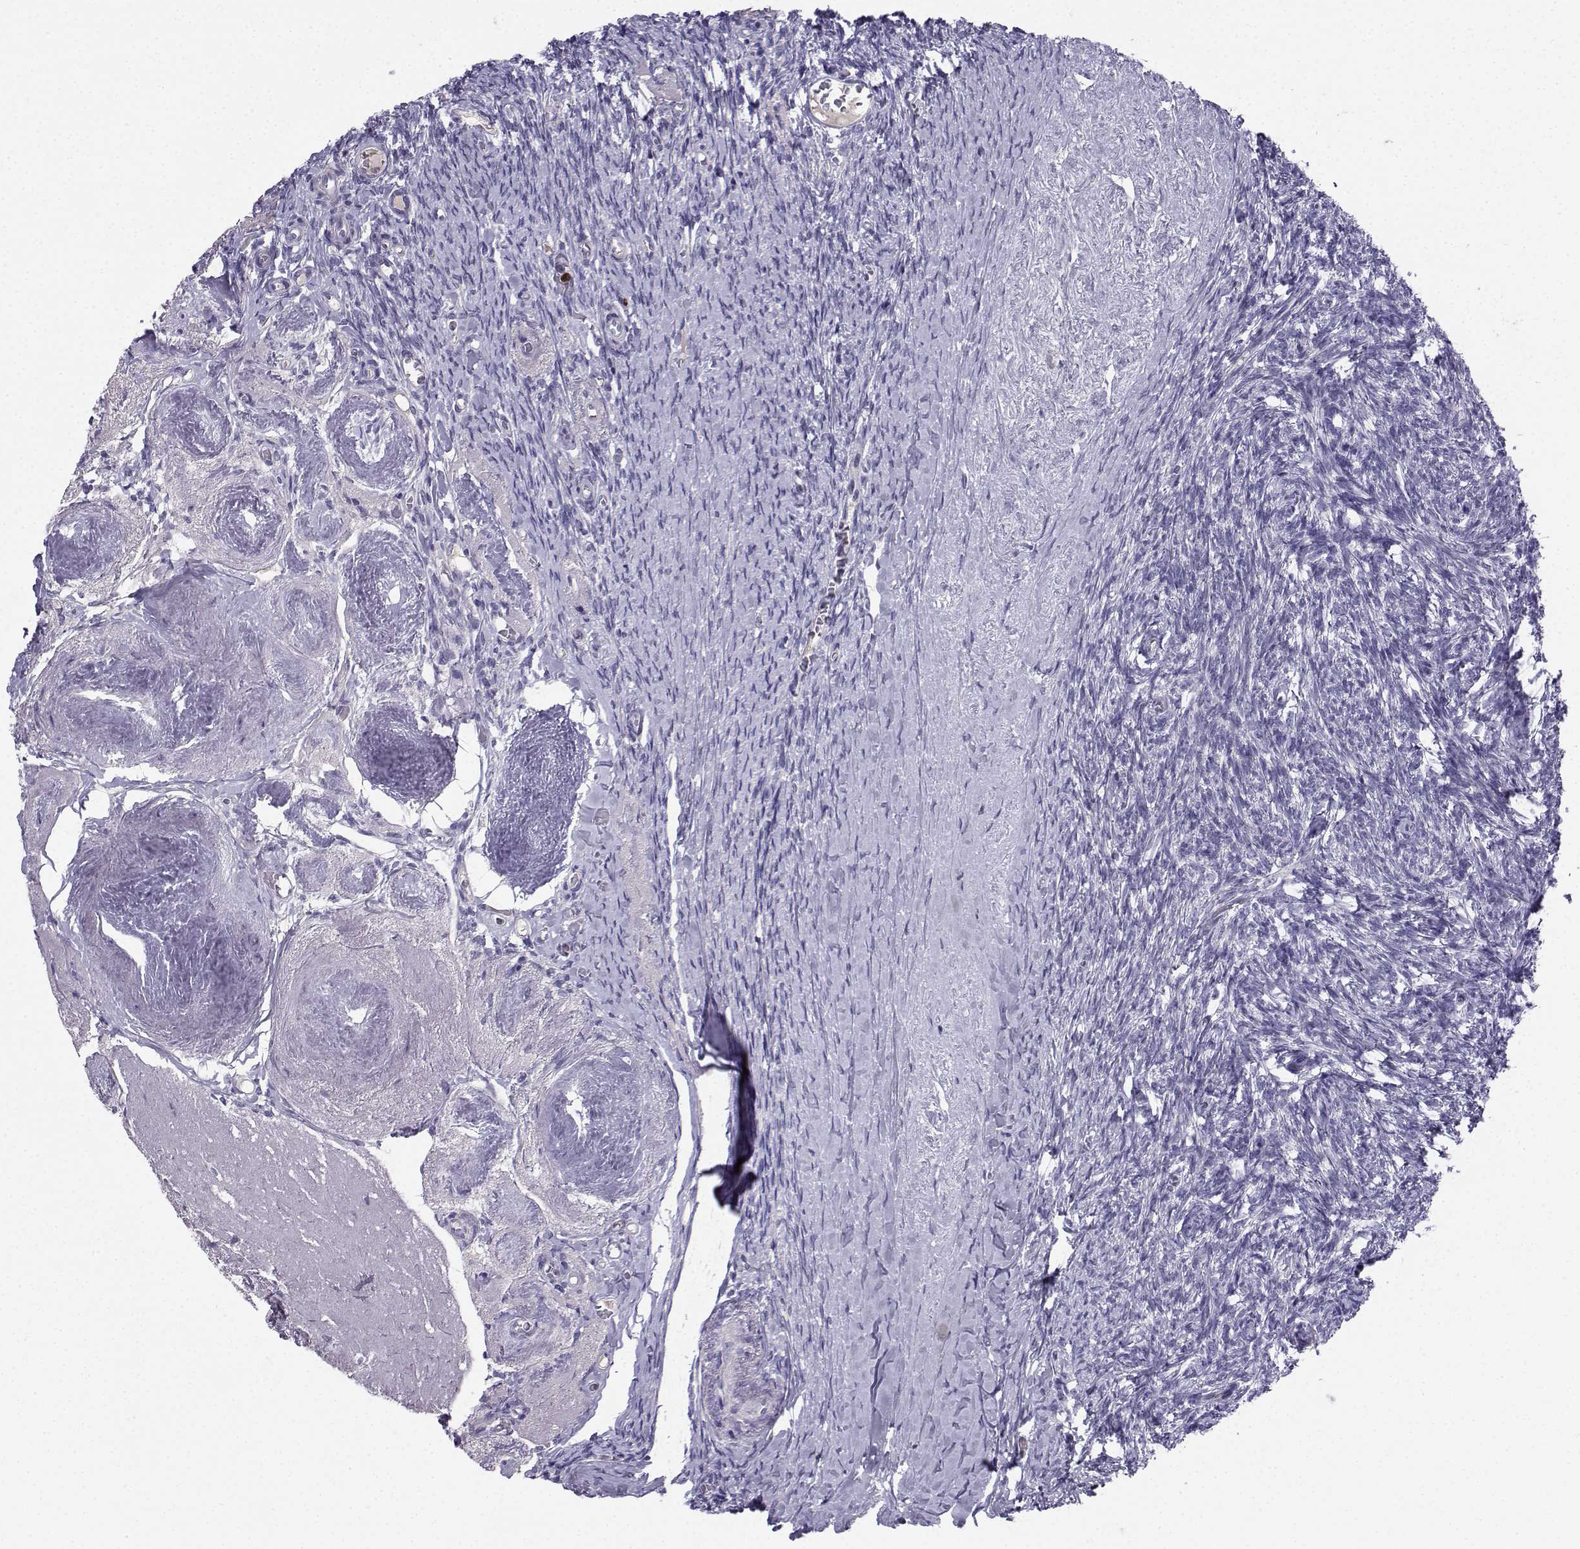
{"staining": {"intensity": "negative", "quantity": "none", "location": "none"}, "tissue": "ovary", "cell_type": "Follicle cells", "image_type": "normal", "snomed": [{"axis": "morphology", "description": "Normal tissue, NOS"}, {"axis": "topography", "description": "Ovary"}], "caption": "Follicle cells are negative for protein expression in benign human ovary.", "gene": "CALY", "patient": {"sex": "female", "age": 72}}